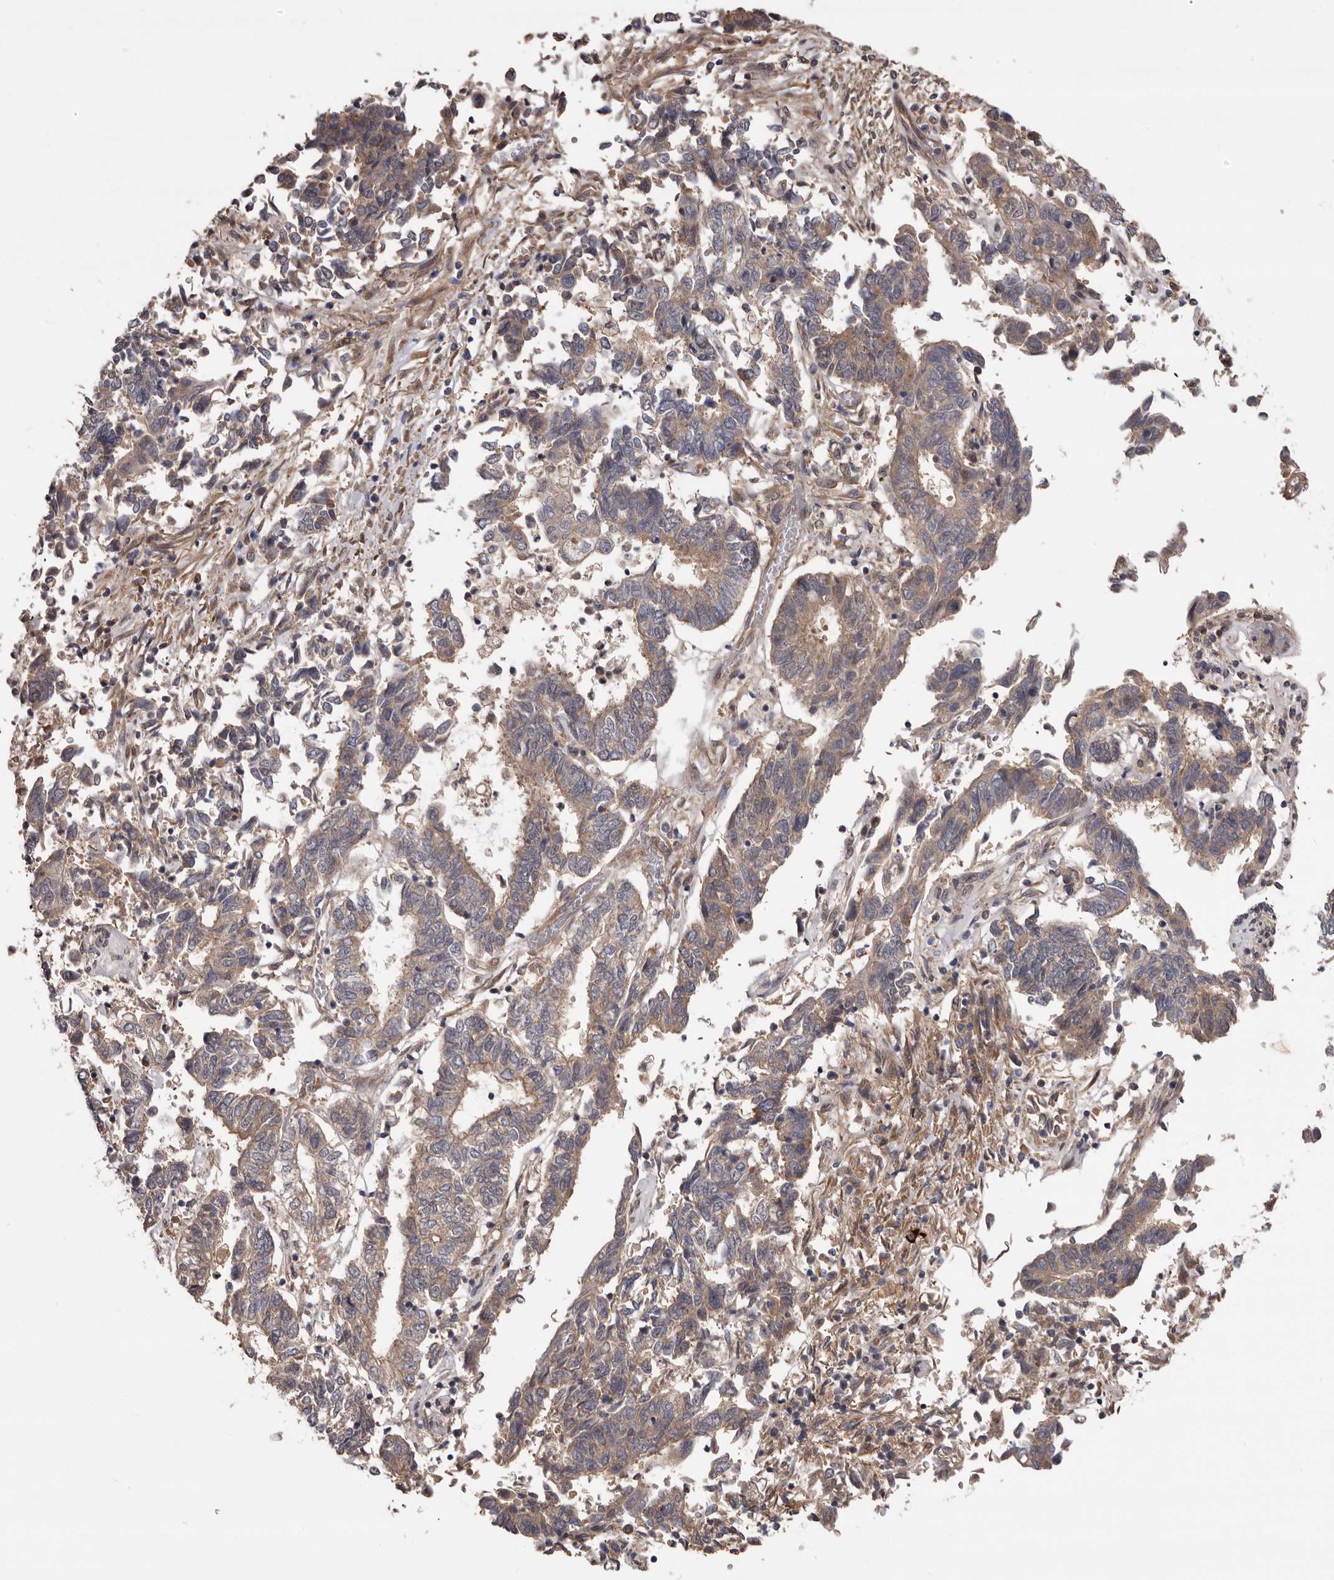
{"staining": {"intensity": "weak", "quantity": ">75%", "location": "cytoplasmic/membranous"}, "tissue": "endometrial cancer", "cell_type": "Tumor cells", "image_type": "cancer", "snomed": [{"axis": "morphology", "description": "Adenocarcinoma, NOS"}, {"axis": "topography", "description": "Endometrium"}], "caption": "This is an image of immunohistochemistry (IHC) staining of endometrial adenocarcinoma, which shows weak expression in the cytoplasmic/membranous of tumor cells.", "gene": "PRKD1", "patient": {"sex": "female", "age": 80}}